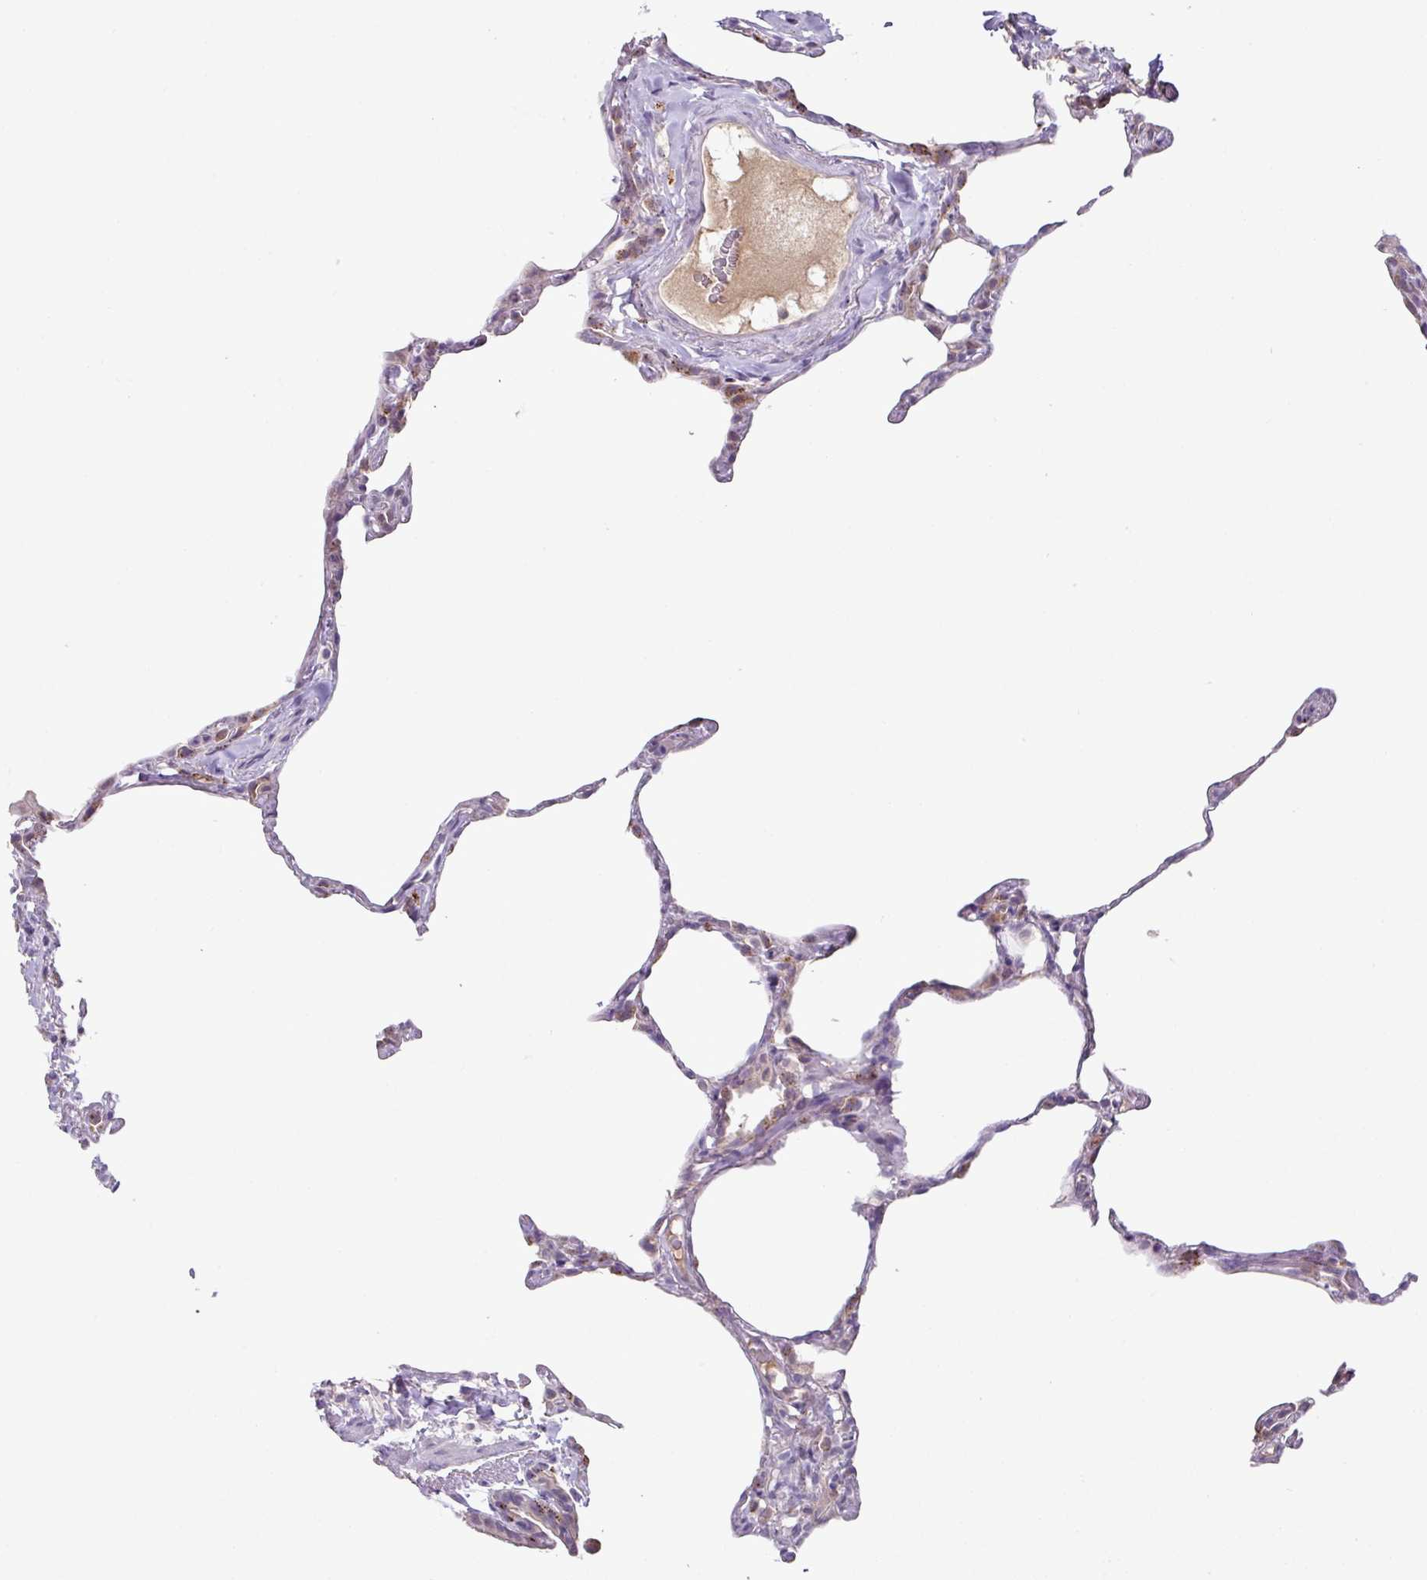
{"staining": {"intensity": "moderate", "quantity": "<25%", "location": "cytoplasmic/membranous"}, "tissue": "lung", "cell_type": "Alveolar cells", "image_type": "normal", "snomed": [{"axis": "morphology", "description": "Normal tissue, NOS"}, {"axis": "topography", "description": "Lung"}], "caption": "High-magnification brightfield microscopy of benign lung stained with DAB (3,3'-diaminobenzidine) (brown) and counterstained with hematoxylin (blue). alveolar cells exhibit moderate cytoplasmic/membranous positivity is identified in about<25% of cells. The protein of interest is stained brown, and the nuclei are stained in blue (DAB IHC with brightfield microscopy, high magnification).", "gene": "PLEKHH3", "patient": {"sex": "female", "age": 57}}